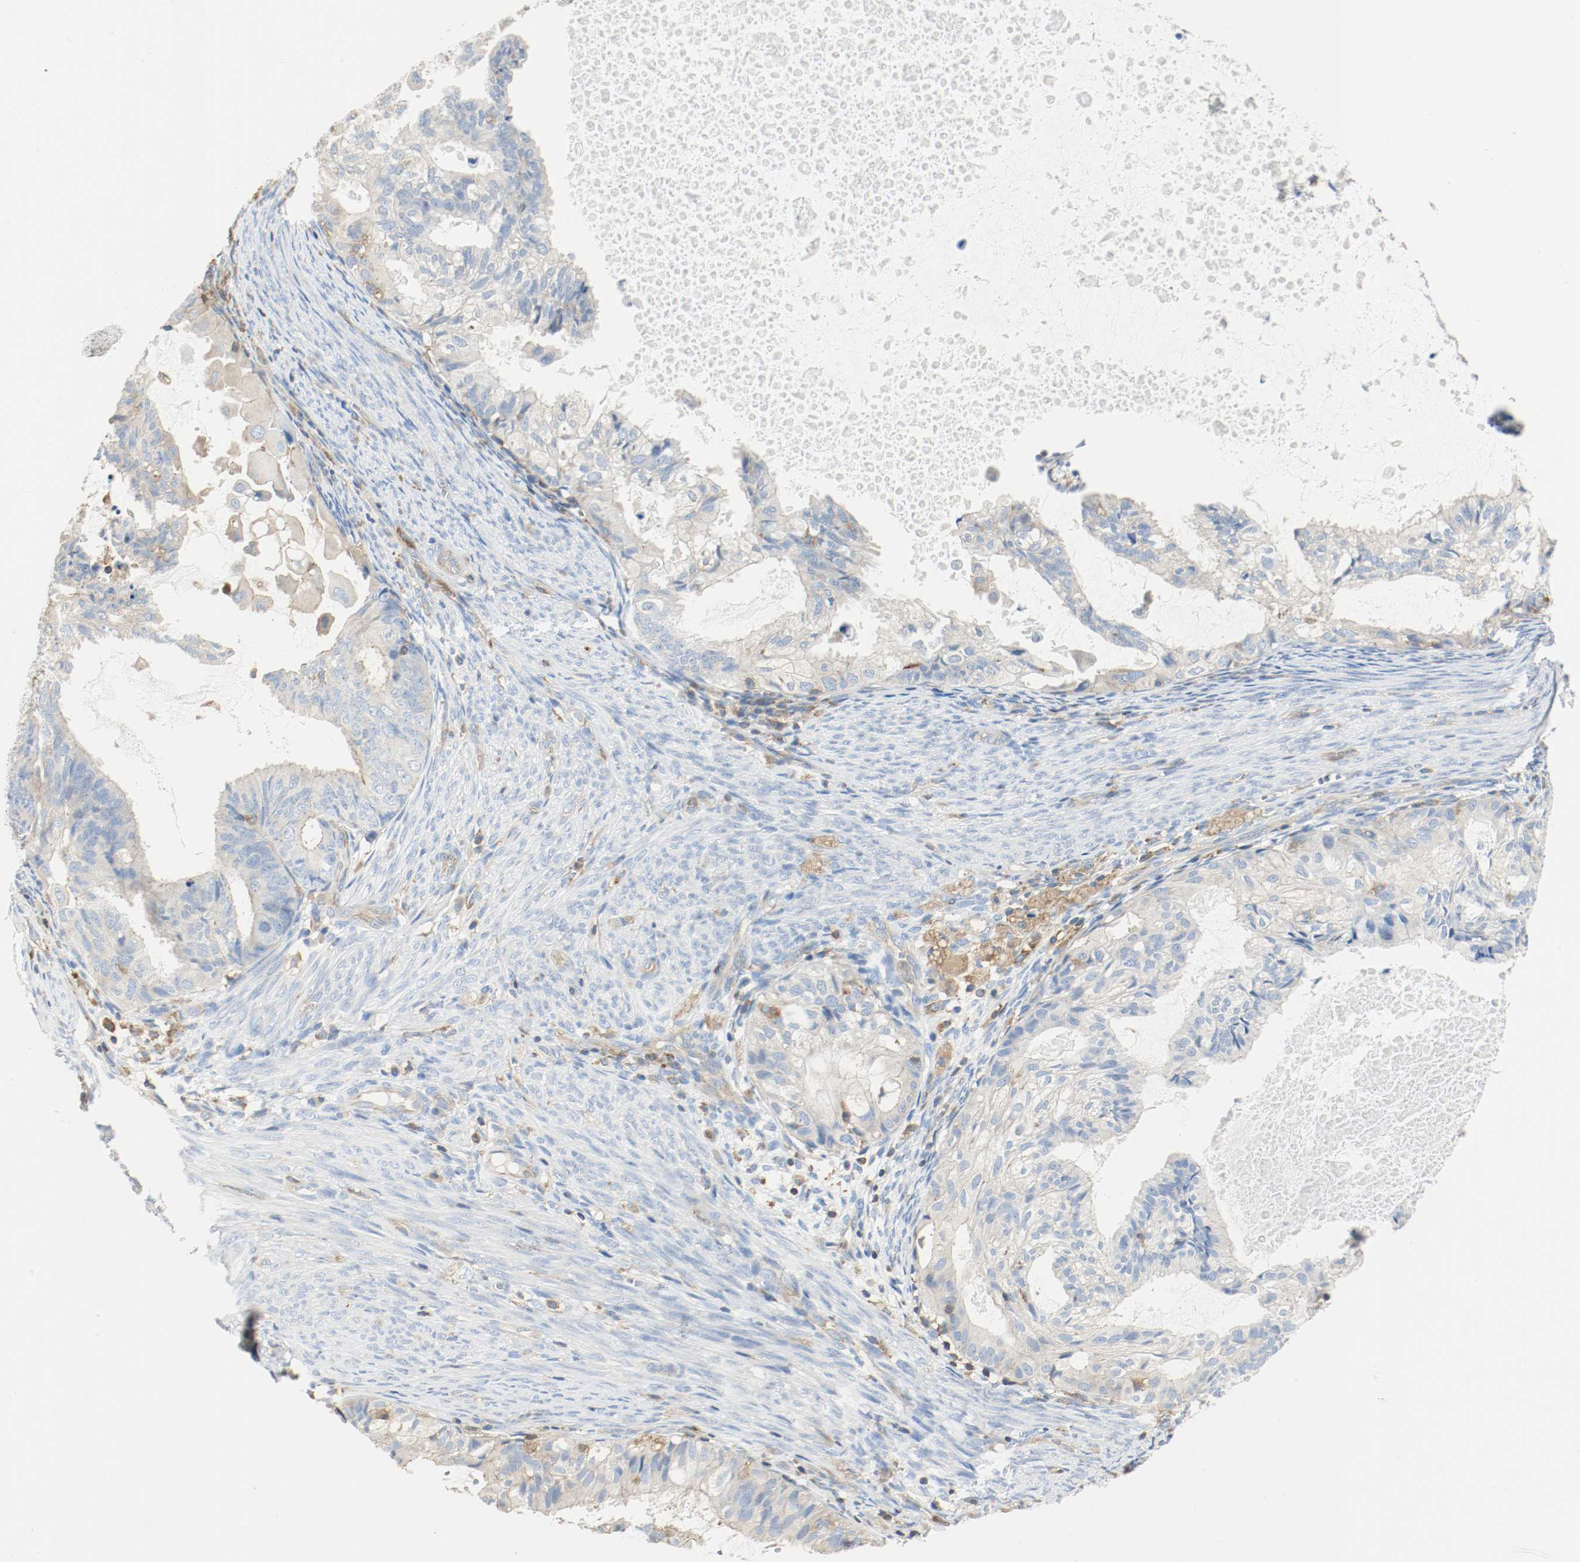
{"staining": {"intensity": "weak", "quantity": "25%-75%", "location": "cytoplasmic/membranous"}, "tissue": "cervical cancer", "cell_type": "Tumor cells", "image_type": "cancer", "snomed": [{"axis": "morphology", "description": "Normal tissue, NOS"}, {"axis": "morphology", "description": "Adenocarcinoma, NOS"}, {"axis": "topography", "description": "Cervix"}, {"axis": "topography", "description": "Endometrium"}], "caption": "An immunohistochemistry micrograph of tumor tissue is shown. Protein staining in brown labels weak cytoplasmic/membranous positivity in cervical cancer within tumor cells. The protein is stained brown, and the nuclei are stained in blue (DAB IHC with brightfield microscopy, high magnification).", "gene": "ARPC1B", "patient": {"sex": "female", "age": 86}}